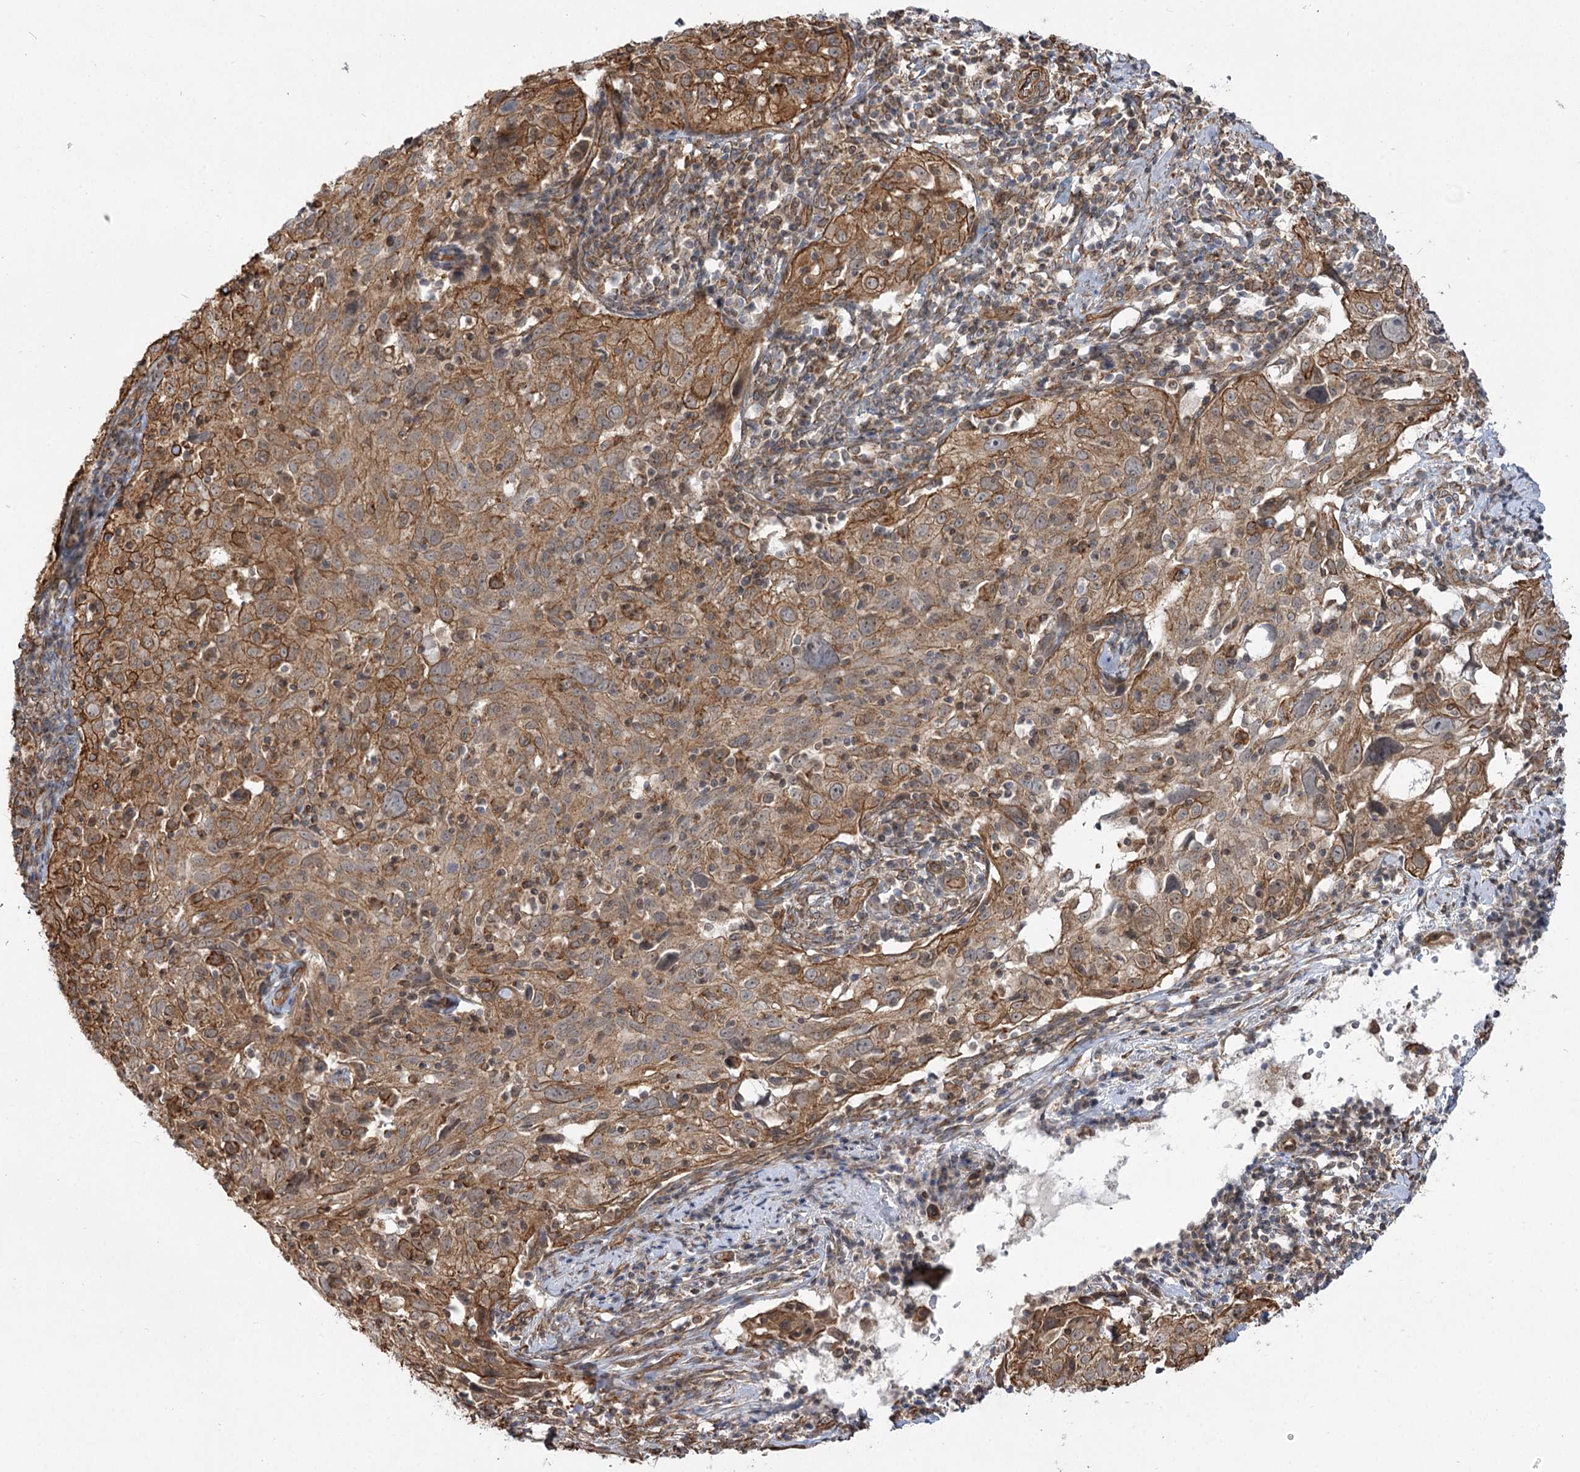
{"staining": {"intensity": "moderate", "quantity": ">75%", "location": "cytoplasmic/membranous"}, "tissue": "cervical cancer", "cell_type": "Tumor cells", "image_type": "cancer", "snomed": [{"axis": "morphology", "description": "Squamous cell carcinoma, NOS"}, {"axis": "topography", "description": "Cervix"}], "caption": "About >75% of tumor cells in cervical cancer (squamous cell carcinoma) show moderate cytoplasmic/membranous protein expression as visualized by brown immunohistochemical staining.", "gene": "SH3BP5L", "patient": {"sex": "female", "age": 31}}